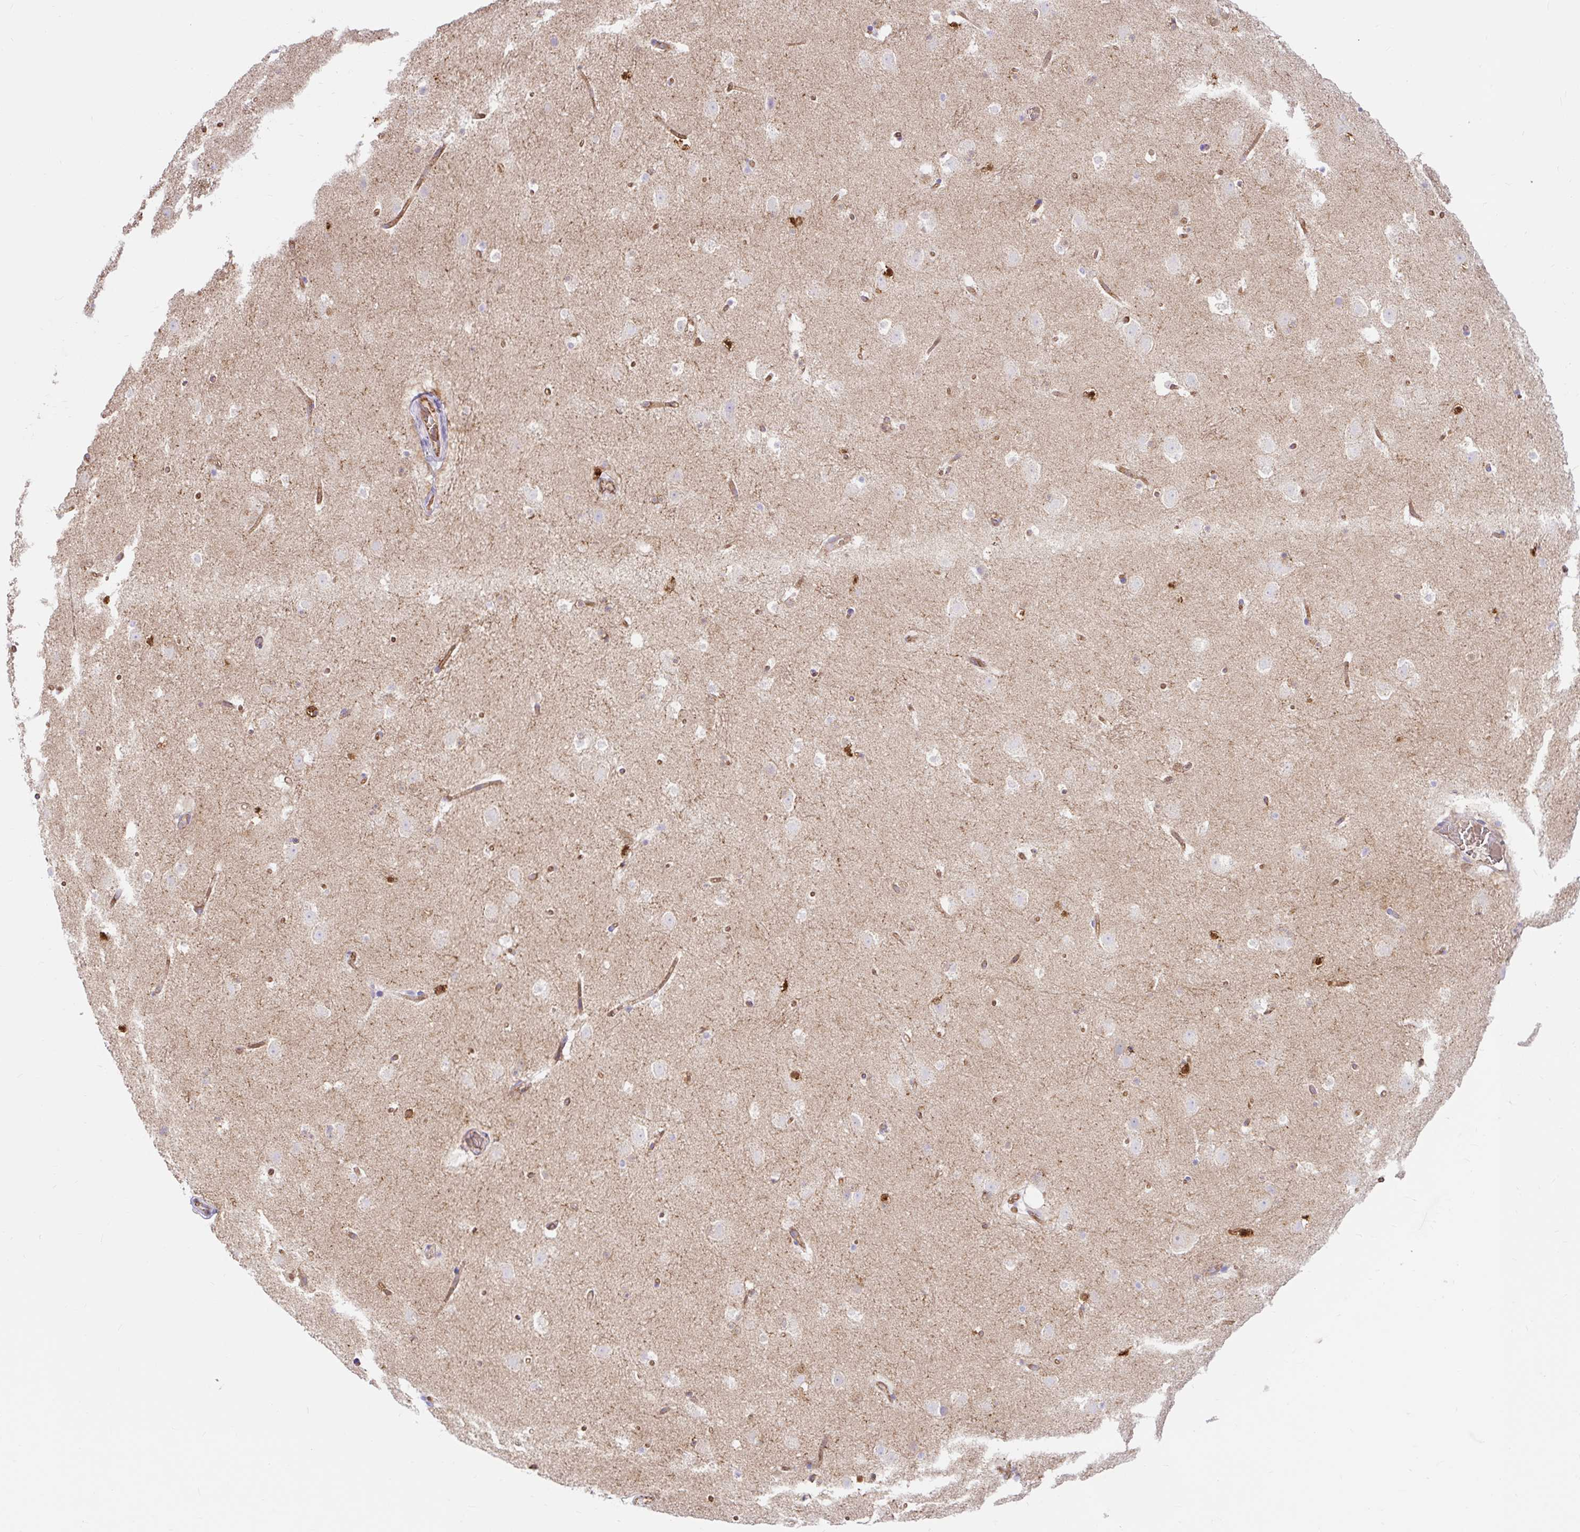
{"staining": {"intensity": "strong", "quantity": "<25%", "location": "cytoplasmic/membranous,nuclear"}, "tissue": "caudate", "cell_type": "Glial cells", "image_type": "normal", "snomed": [{"axis": "morphology", "description": "Normal tissue, NOS"}, {"axis": "topography", "description": "Lateral ventricle wall"}], "caption": "A micrograph showing strong cytoplasmic/membranous,nuclear positivity in about <25% of glial cells in benign caudate, as visualized by brown immunohistochemical staining.", "gene": "HIP1R", "patient": {"sex": "male", "age": 37}}